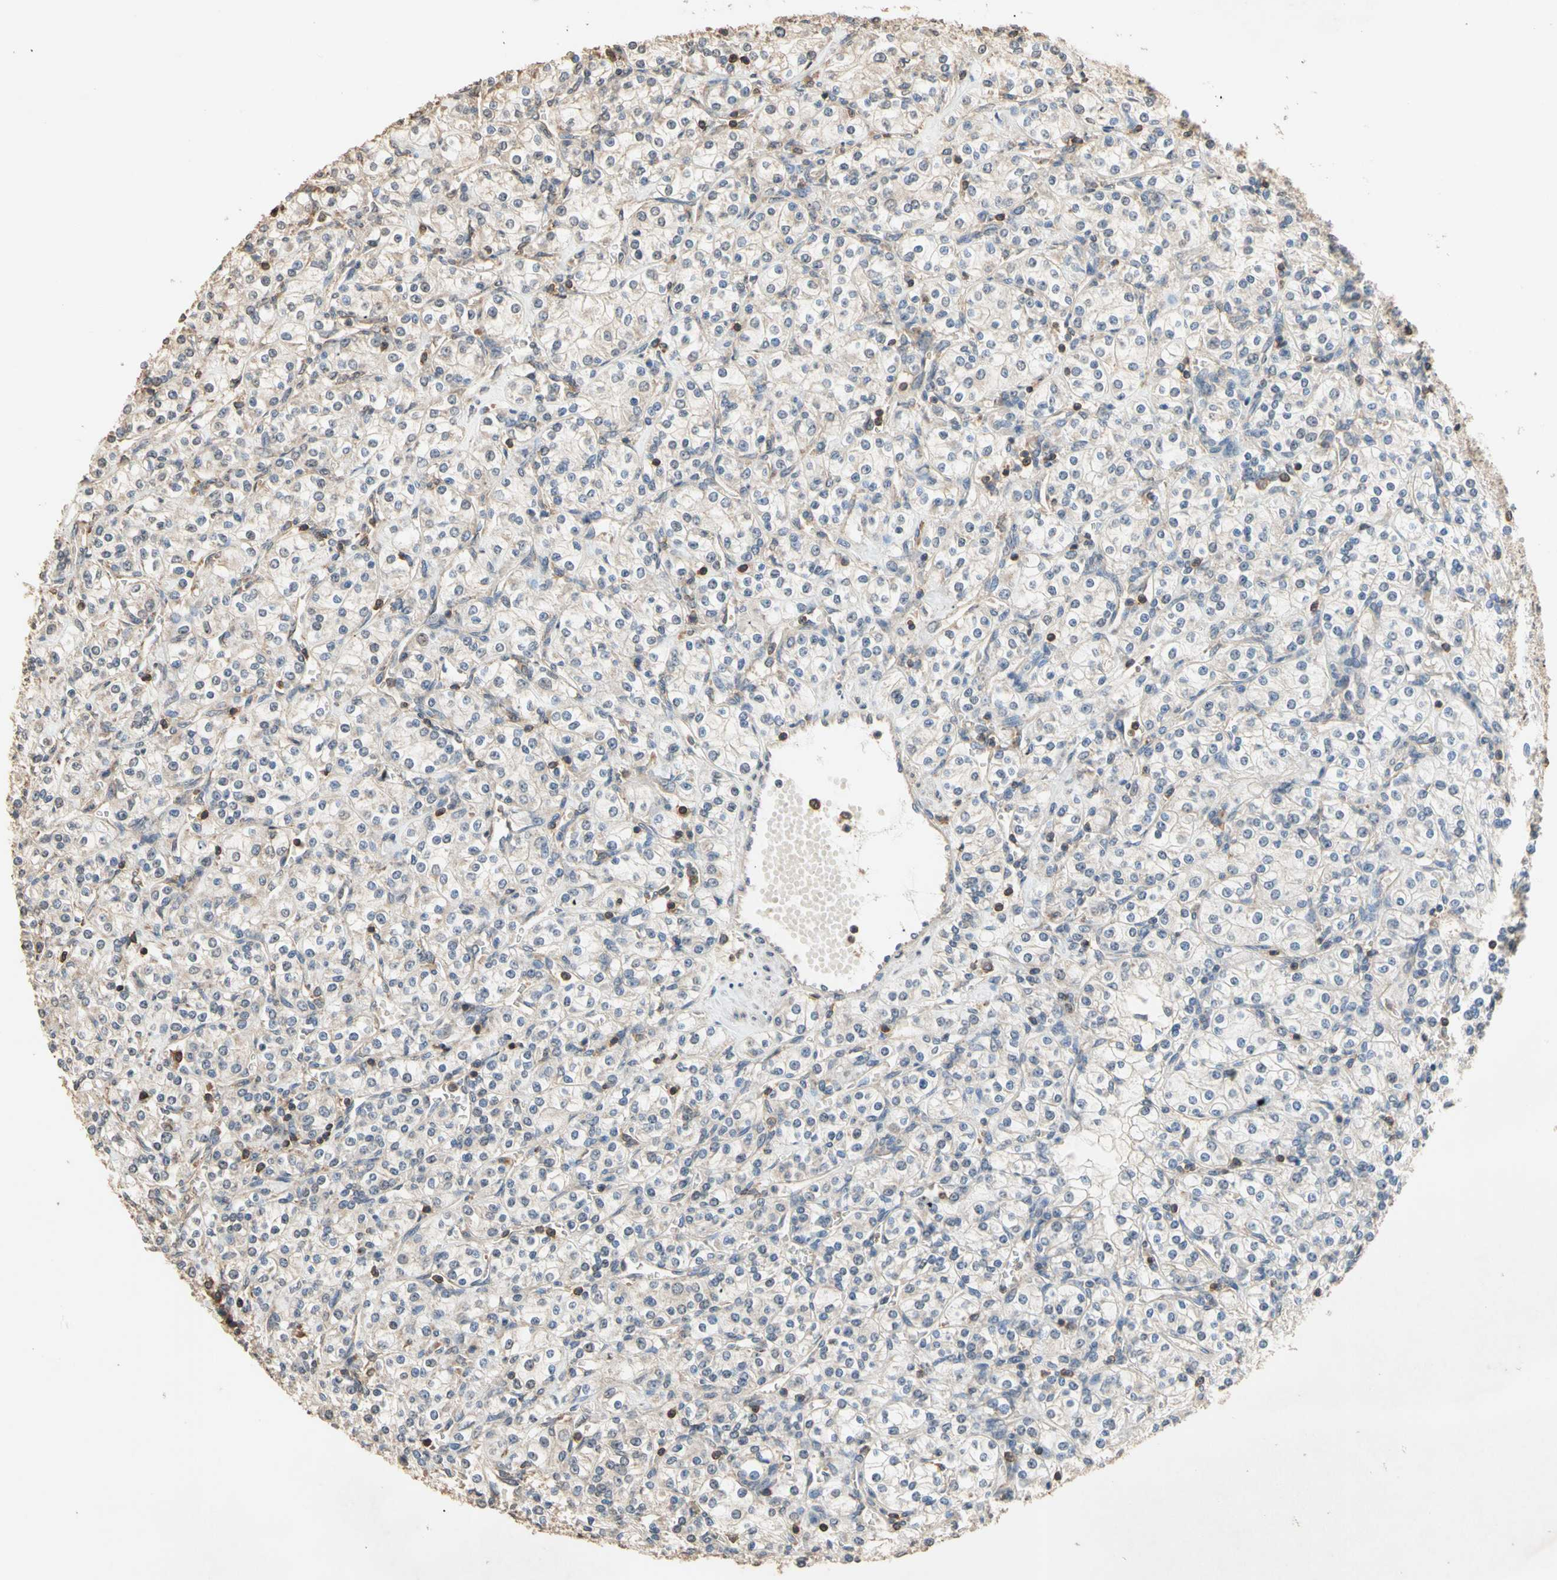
{"staining": {"intensity": "negative", "quantity": "none", "location": "none"}, "tissue": "renal cancer", "cell_type": "Tumor cells", "image_type": "cancer", "snomed": [{"axis": "morphology", "description": "Adenocarcinoma, NOS"}, {"axis": "topography", "description": "Kidney"}], "caption": "The micrograph exhibits no staining of tumor cells in renal cancer. (DAB (3,3'-diaminobenzidine) immunohistochemistry, high magnification).", "gene": "MAP3K10", "patient": {"sex": "male", "age": 77}}